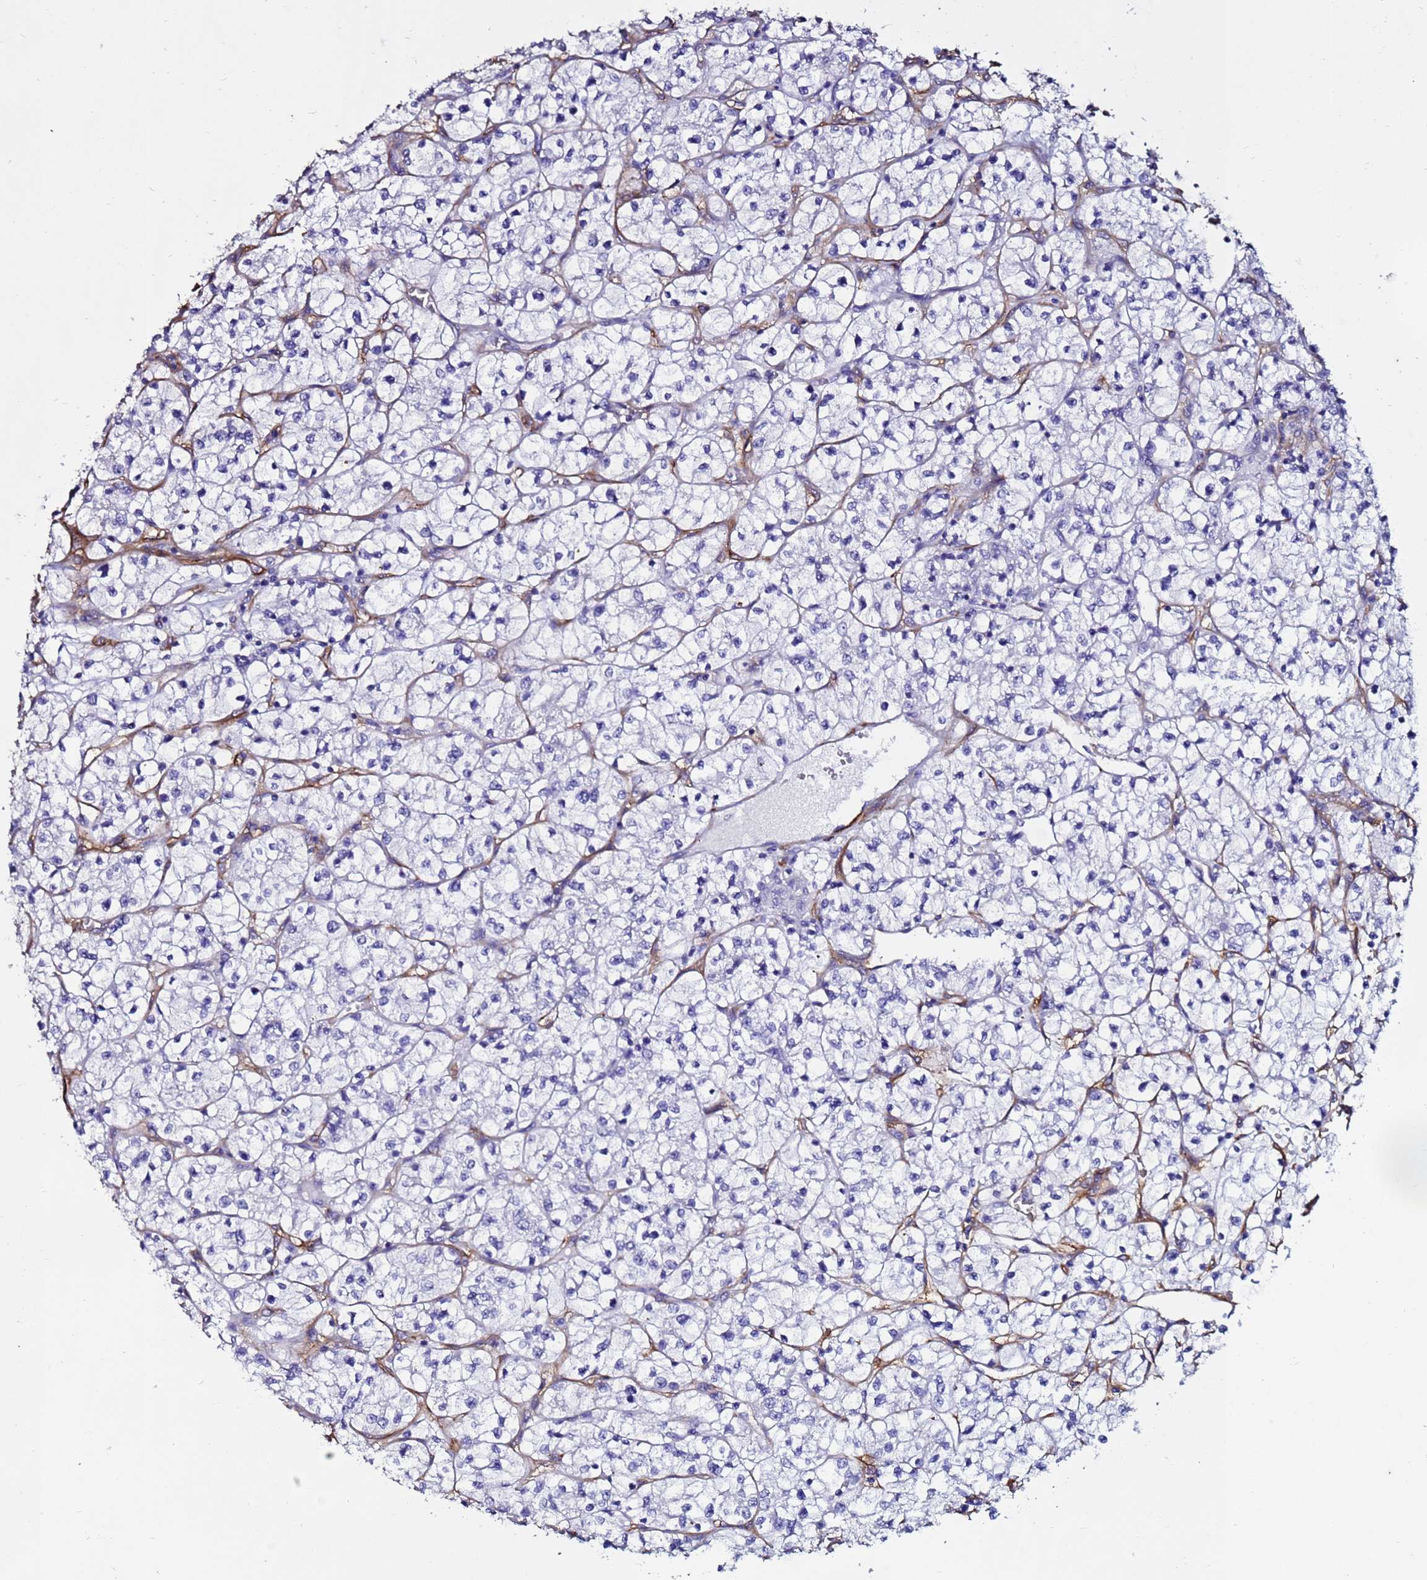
{"staining": {"intensity": "negative", "quantity": "none", "location": "none"}, "tissue": "renal cancer", "cell_type": "Tumor cells", "image_type": "cancer", "snomed": [{"axis": "morphology", "description": "Adenocarcinoma, NOS"}, {"axis": "topography", "description": "Kidney"}], "caption": "Immunohistochemical staining of human renal cancer shows no significant positivity in tumor cells.", "gene": "DEFB104A", "patient": {"sex": "female", "age": 64}}